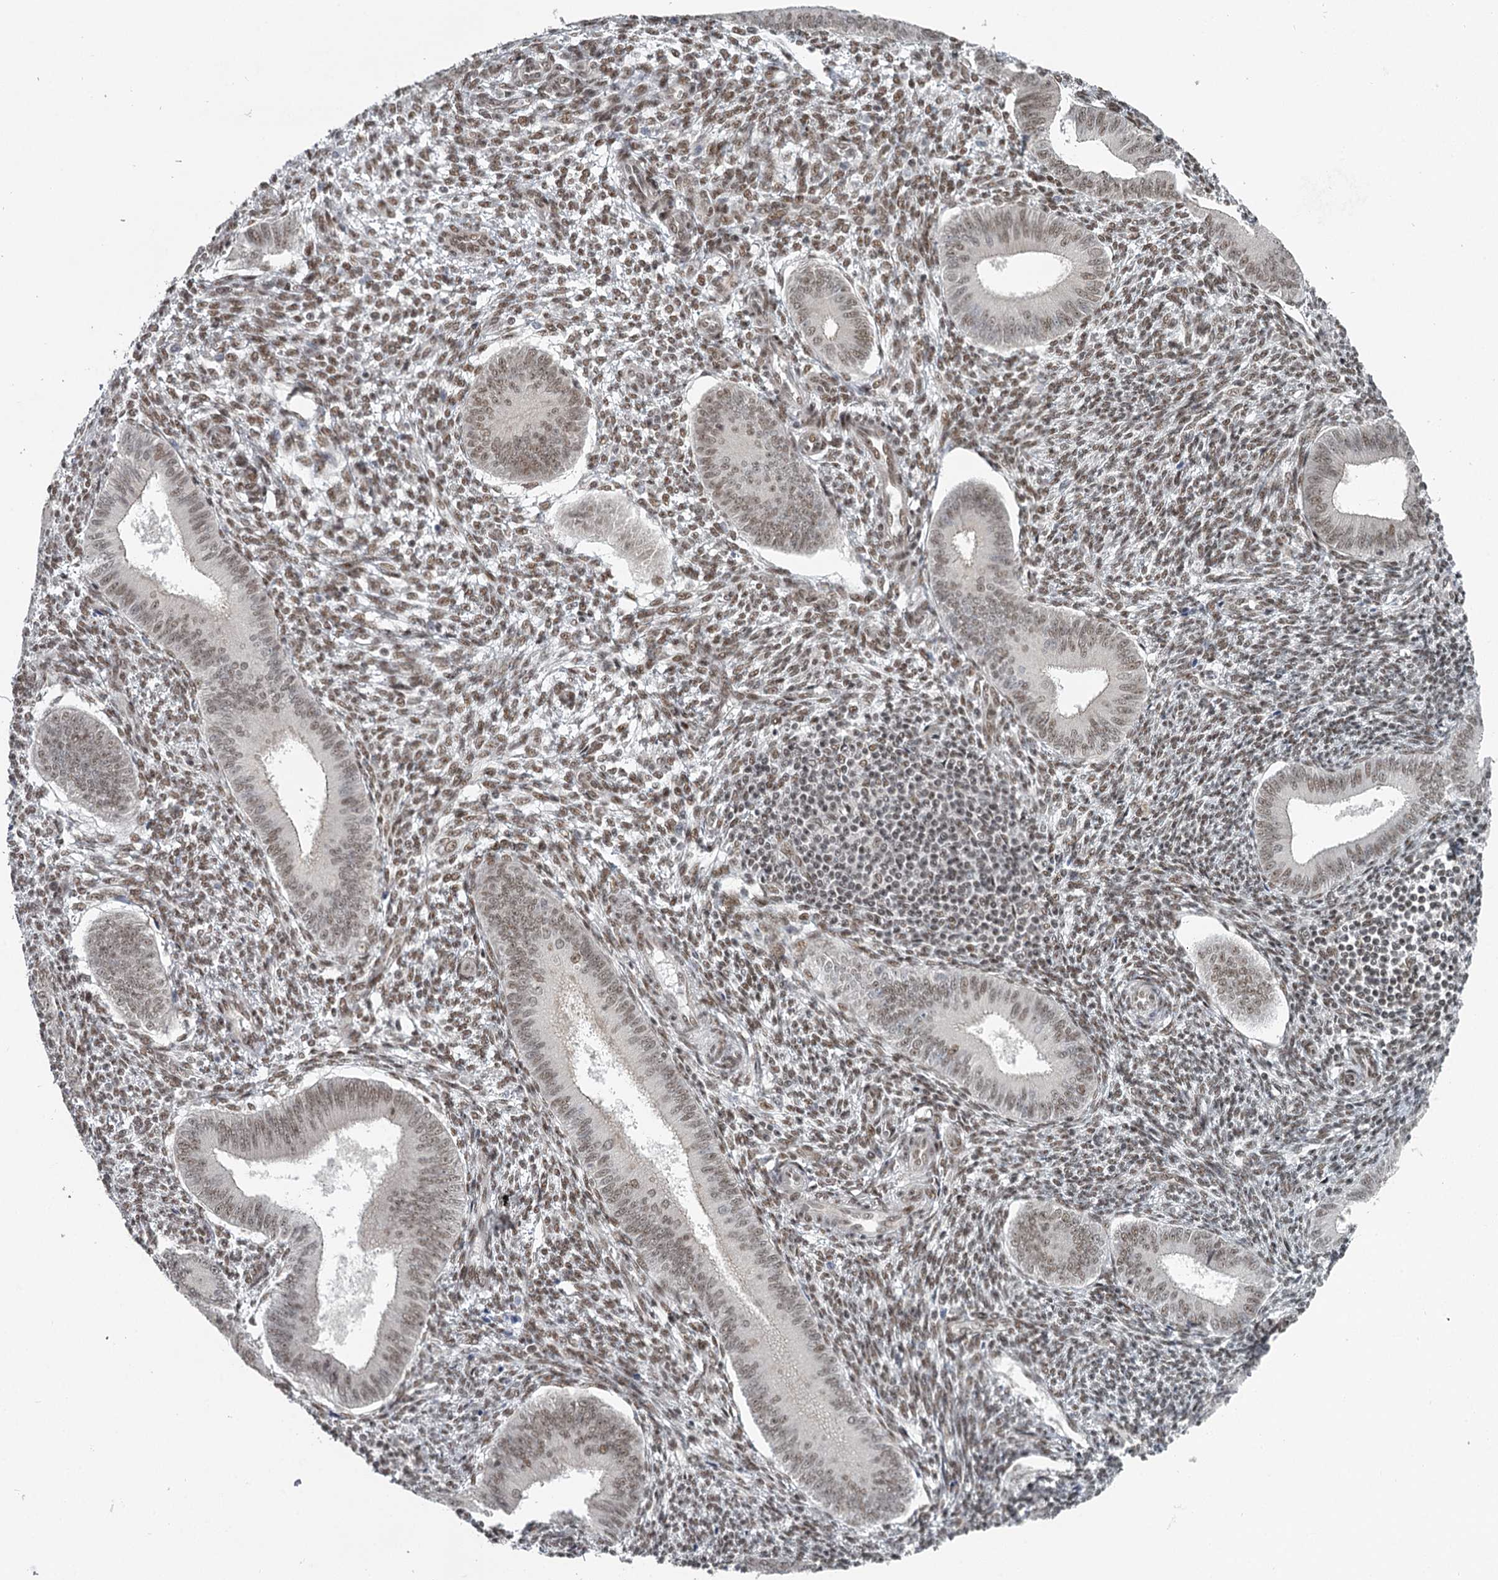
{"staining": {"intensity": "moderate", "quantity": ">75%", "location": "nuclear"}, "tissue": "endometrium", "cell_type": "Cells in endometrial stroma", "image_type": "normal", "snomed": [{"axis": "morphology", "description": "Normal tissue, NOS"}, {"axis": "topography", "description": "Uterus"}, {"axis": "topography", "description": "Endometrium"}], "caption": "Protein staining reveals moderate nuclear expression in about >75% of cells in endometrial stroma in unremarkable endometrium.", "gene": "FAM13C", "patient": {"sex": "female", "age": 48}}